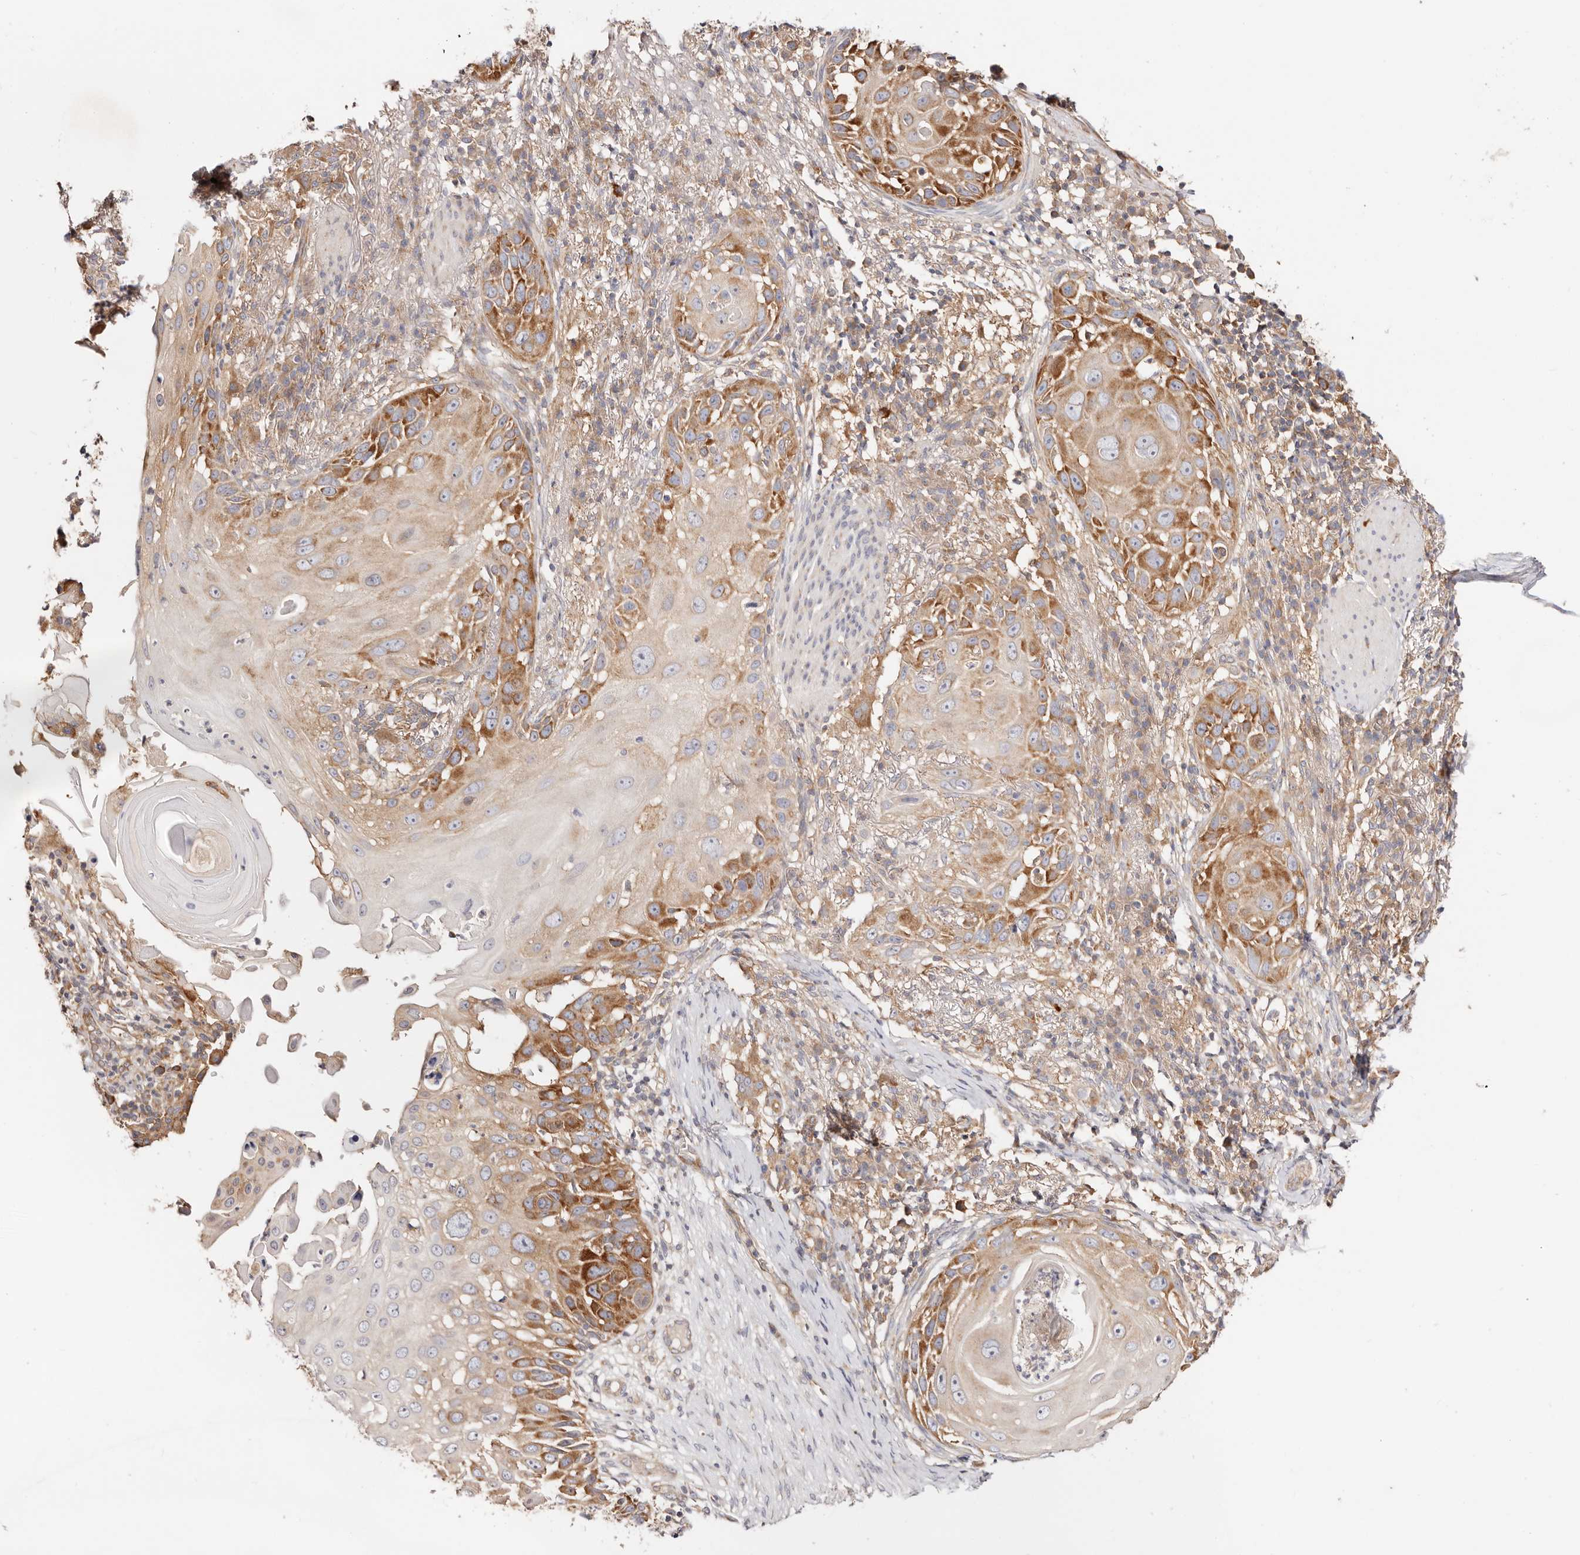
{"staining": {"intensity": "moderate", "quantity": ">75%", "location": "cytoplasmic/membranous"}, "tissue": "skin cancer", "cell_type": "Tumor cells", "image_type": "cancer", "snomed": [{"axis": "morphology", "description": "Squamous cell carcinoma, NOS"}, {"axis": "topography", "description": "Skin"}], "caption": "Tumor cells display moderate cytoplasmic/membranous expression in about >75% of cells in squamous cell carcinoma (skin). Nuclei are stained in blue.", "gene": "GNA13", "patient": {"sex": "female", "age": 44}}